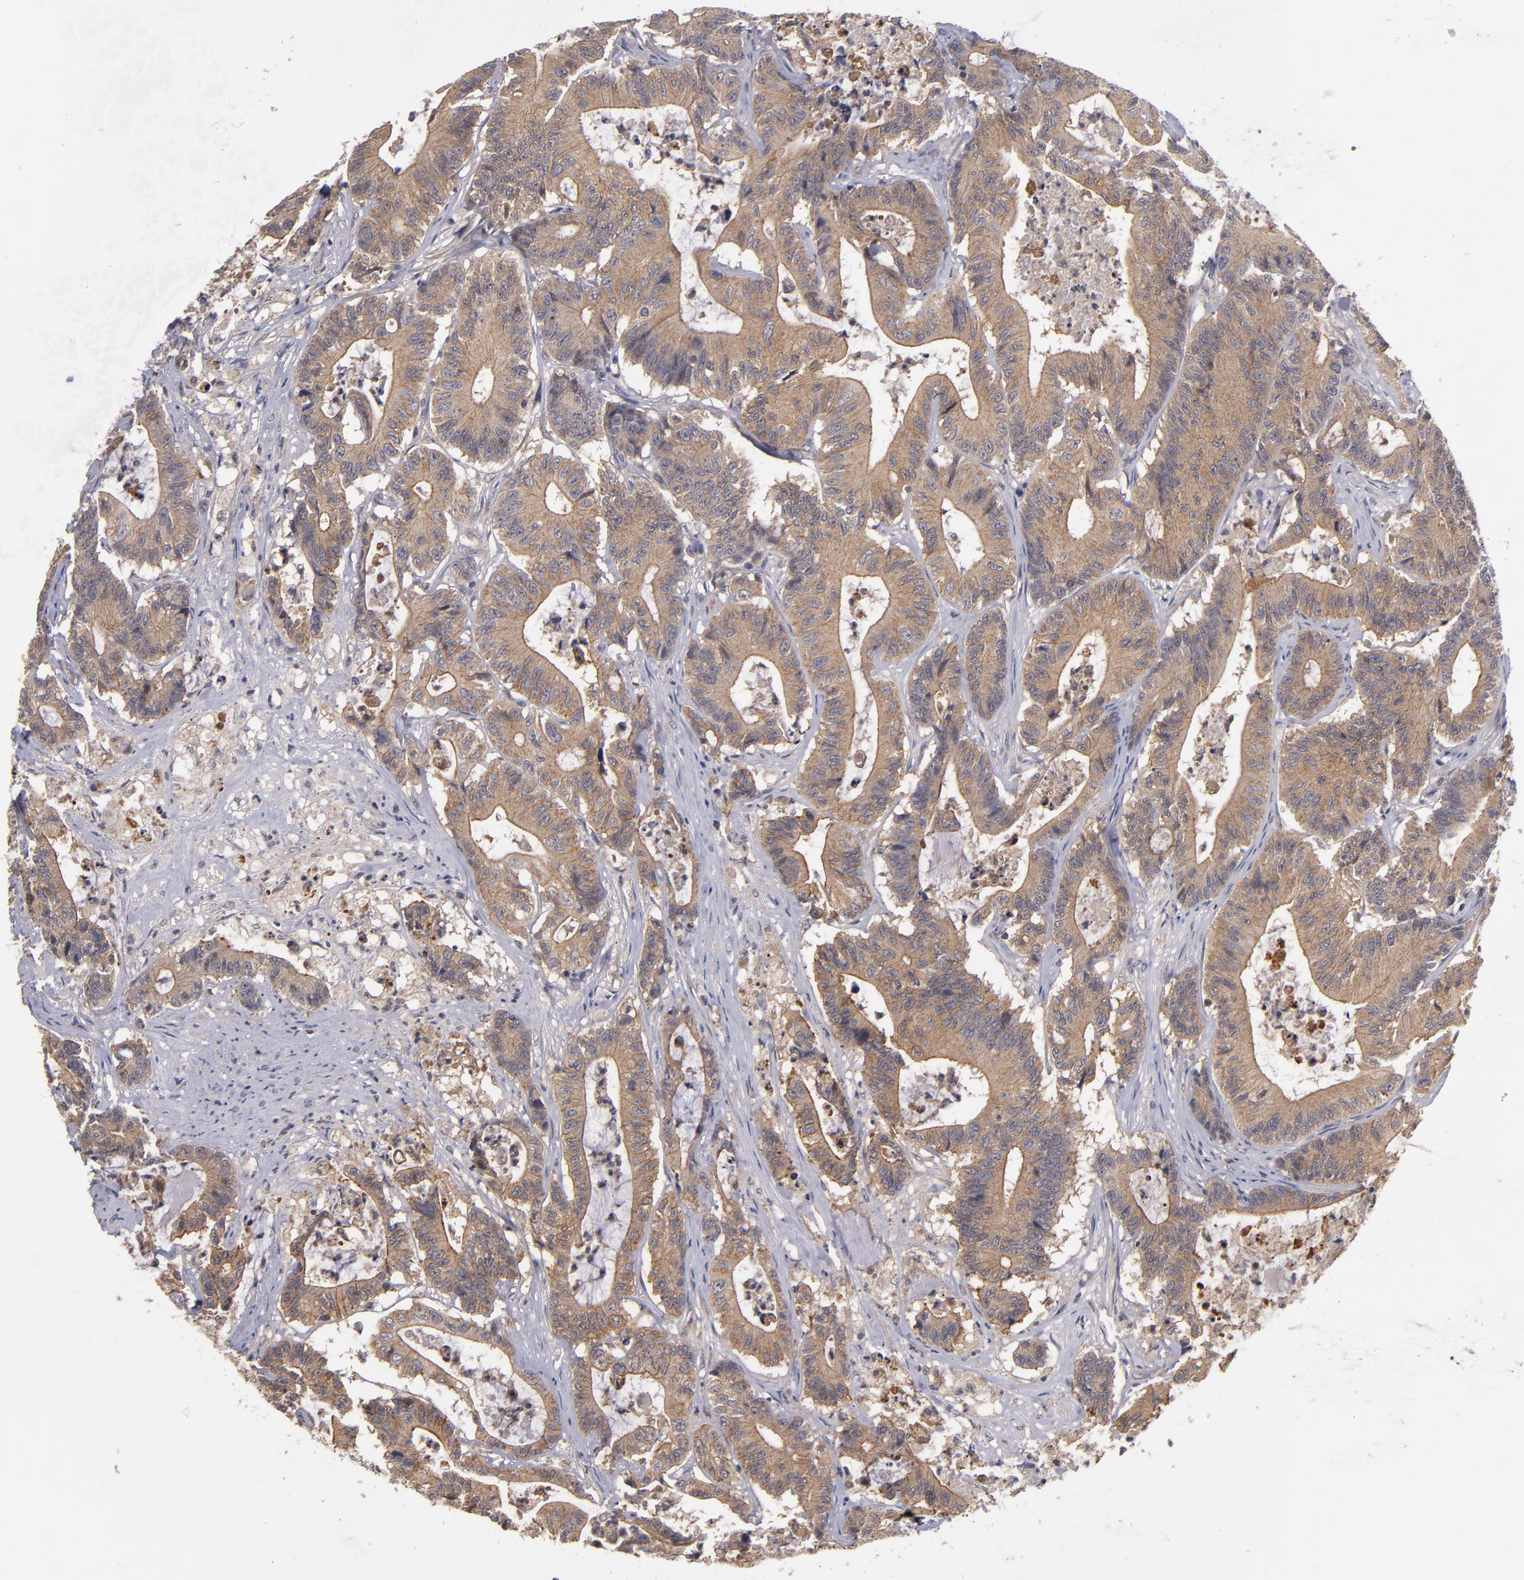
{"staining": {"intensity": "moderate", "quantity": ">75%", "location": "cytoplasmic/membranous"}, "tissue": "colorectal cancer", "cell_type": "Tumor cells", "image_type": "cancer", "snomed": [{"axis": "morphology", "description": "Adenocarcinoma, NOS"}, {"axis": "topography", "description": "Colon"}], "caption": "Tumor cells exhibit medium levels of moderate cytoplasmic/membranous positivity in about >75% of cells in human colorectal adenocarcinoma.", "gene": "CTSO", "patient": {"sex": "female", "age": 84}}